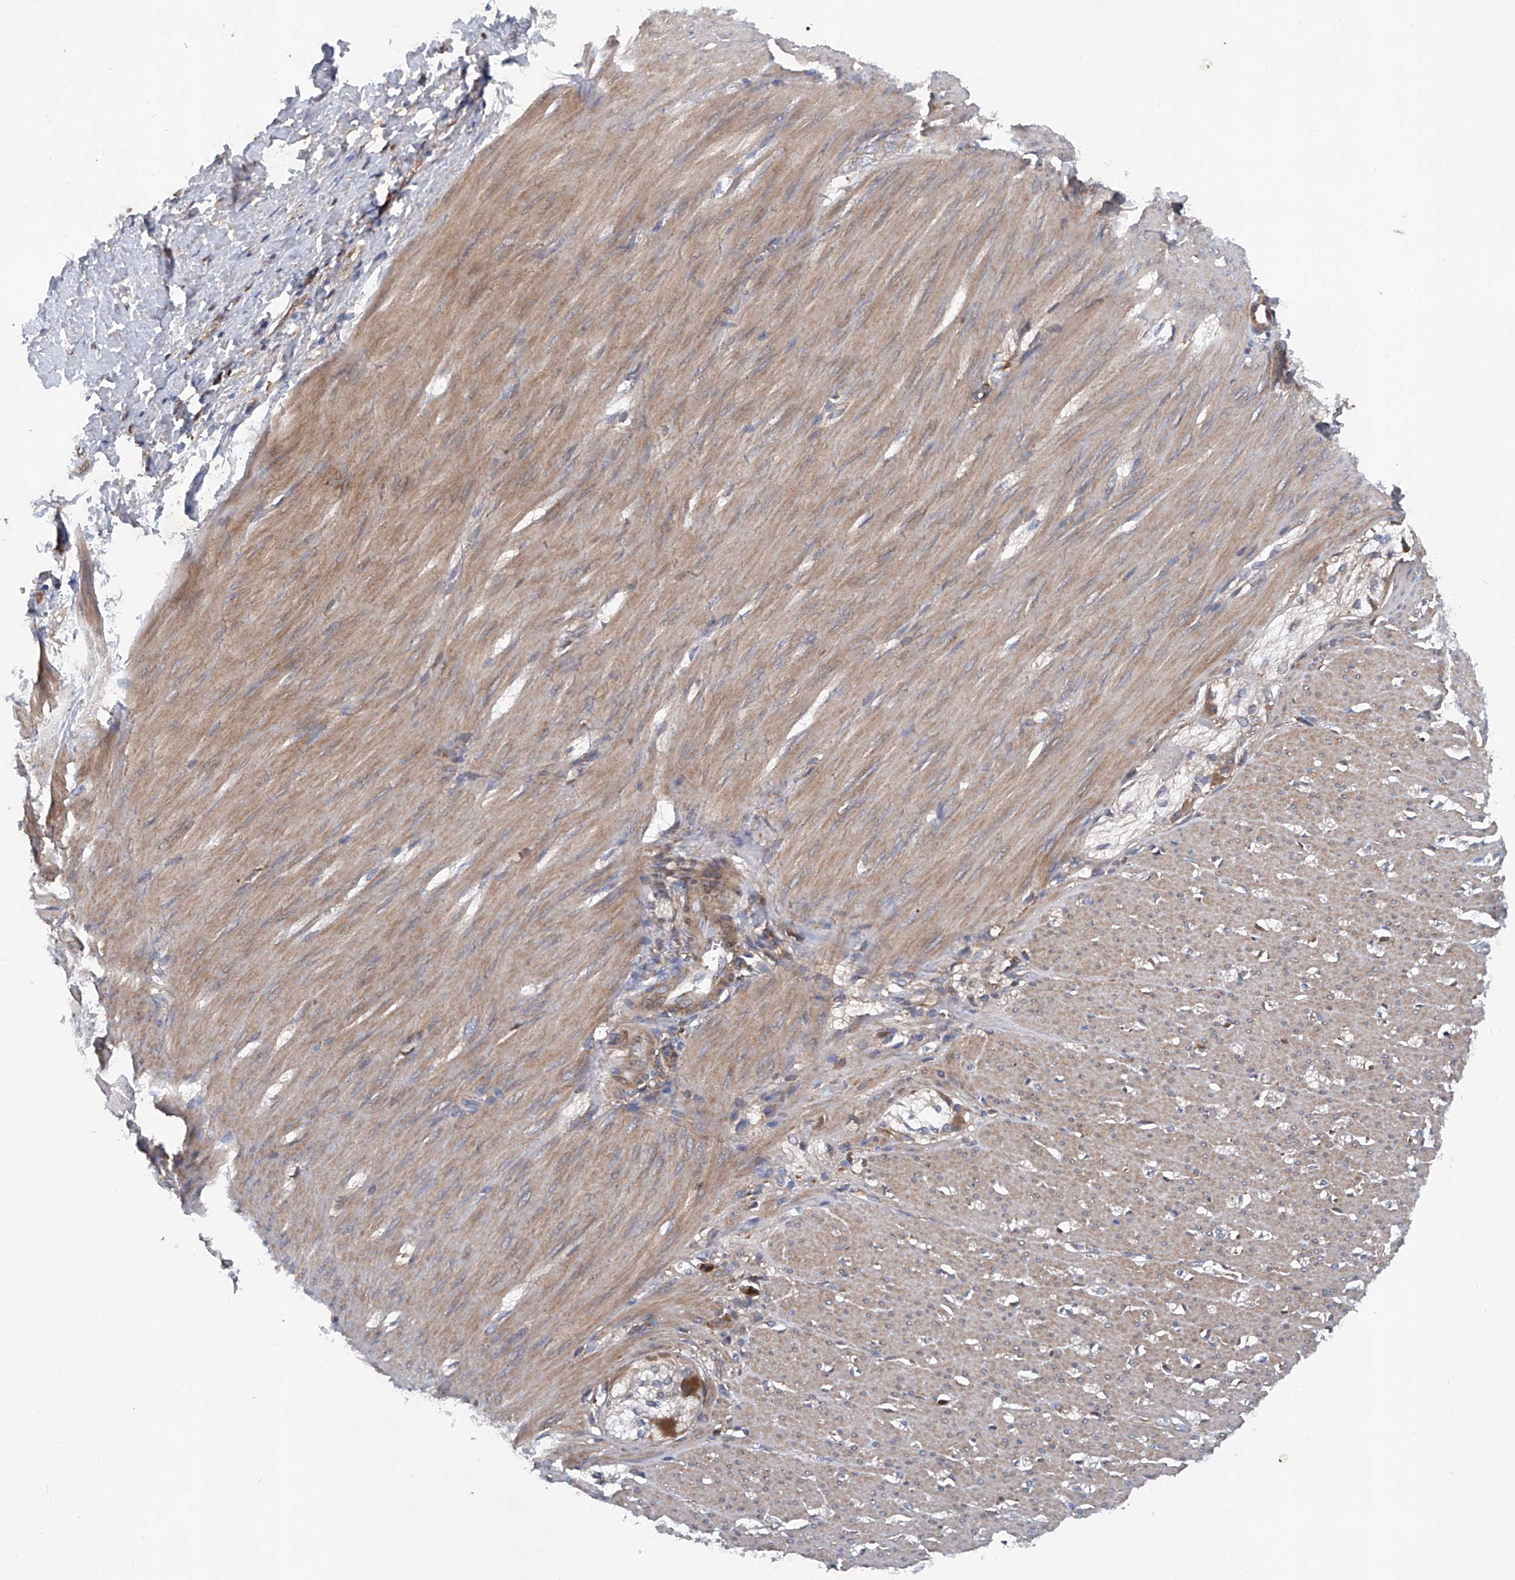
{"staining": {"intensity": "moderate", "quantity": ">75%", "location": "cytoplasmic/membranous"}, "tissue": "smooth muscle", "cell_type": "Smooth muscle cells", "image_type": "normal", "snomed": [{"axis": "morphology", "description": "Normal tissue, NOS"}, {"axis": "morphology", "description": "Adenocarcinoma, NOS"}, {"axis": "topography", "description": "Colon"}, {"axis": "topography", "description": "Peripheral nerve tissue"}], "caption": "IHC staining of unremarkable smooth muscle, which demonstrates medium levels of moderate cytoplasmic/membranous staining in about >75% of smooth muscle cells indicating moderate cytoplasmic/membranous protein staining. The staining was performed using DAB (3,3'-diaminobenzidine) (brown) for protein detection and nuclei were counterstained in hematoxylin (blue).", "gene": "ASCC3", "patient": {"sex": "male", "age": 14}}